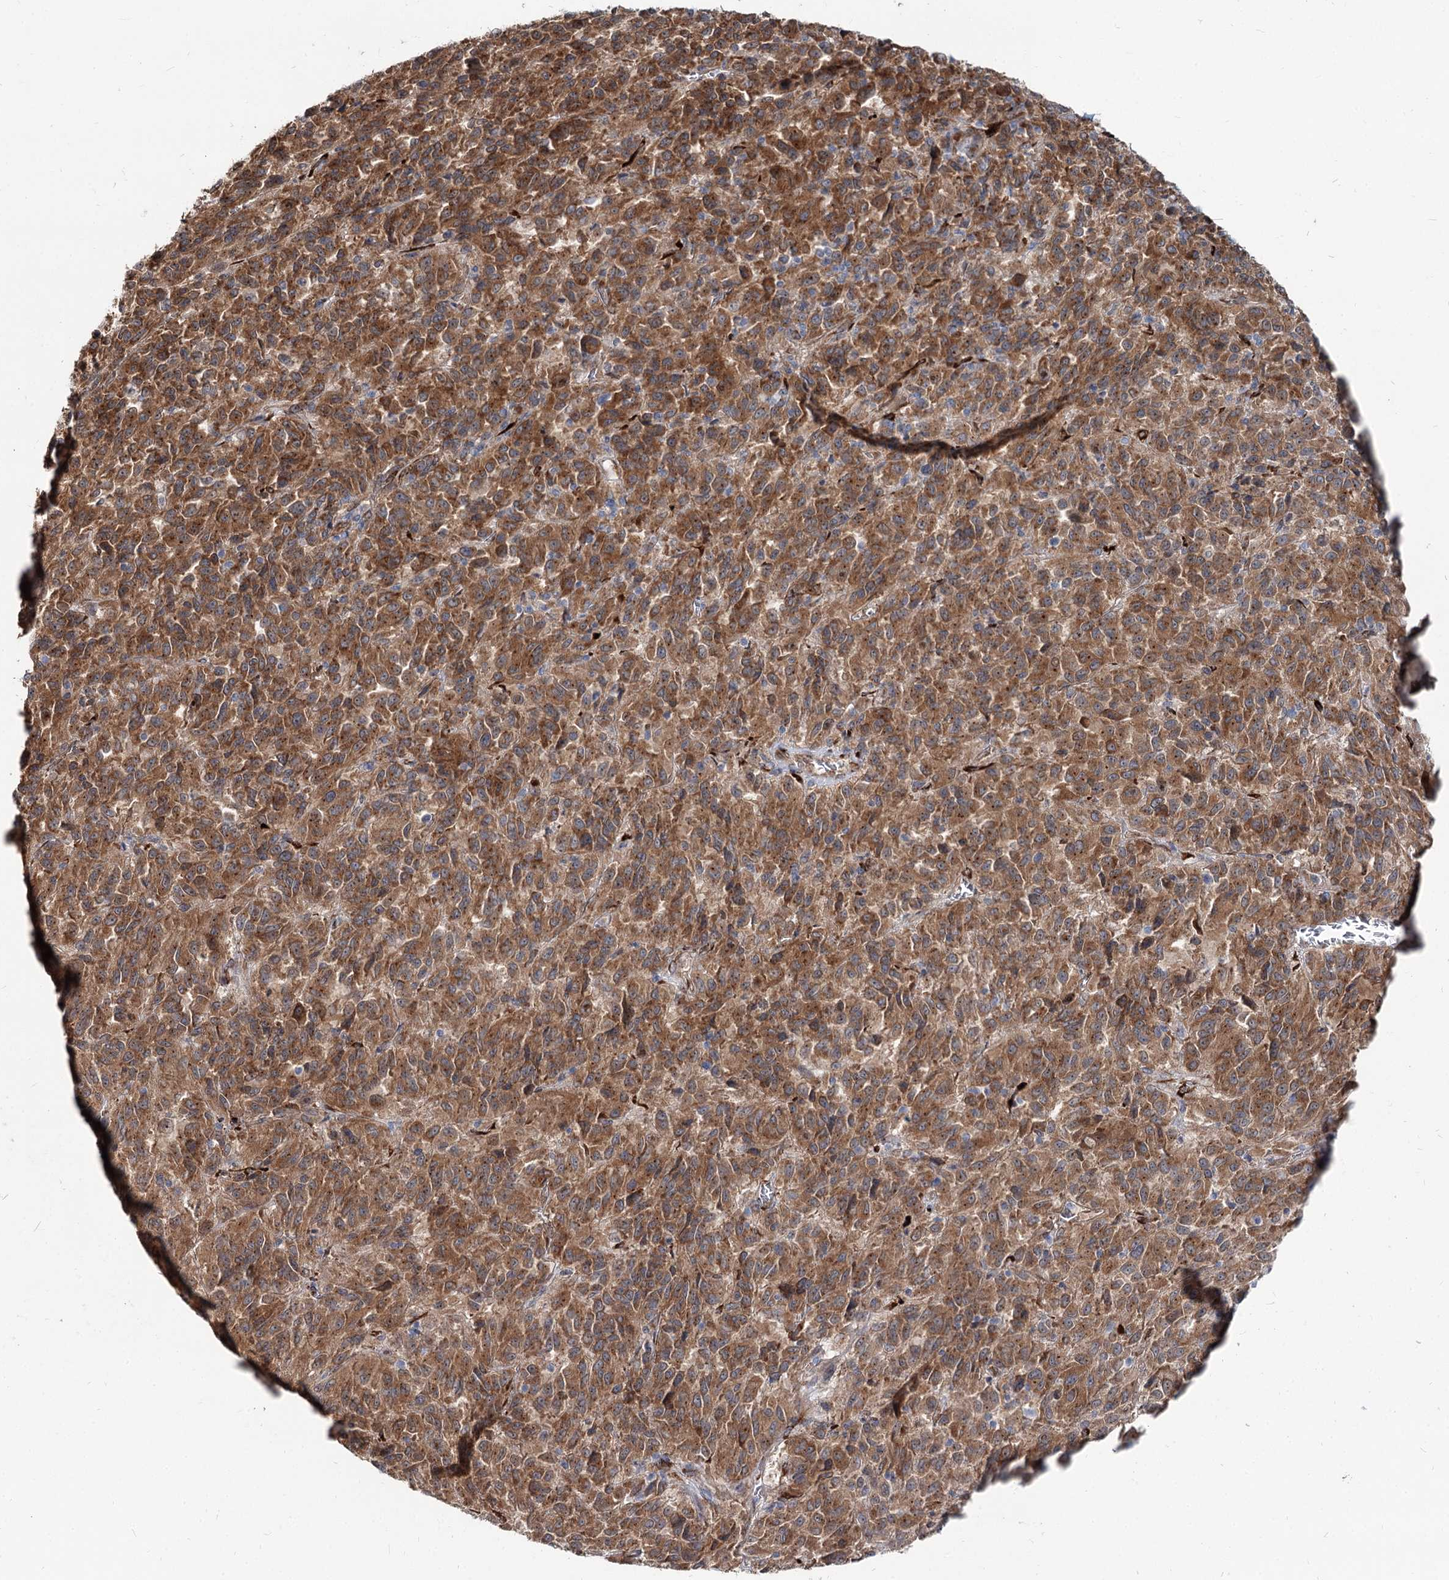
{"staining": {"intensity": "moderate", "quantity": ">75%", "location": "cytoplasmic/membranous"}, "tissue": "melanoma", "cell_type": "Tumor cells", "image_type": "cancer", "snomed": [{"axis": "morphology", "description": "Malignant melanoma, Metastatic site"}, {"axis": "topography", "description": "Lung"}], "caption": "Protein staining of malignant melanoma (metastatic site) tissue shows moderate cytoplasmic/membranous expression in about >75% of tumor cells.", "gene": "SPART", "patient": {"sex": "male", "age": 64}}